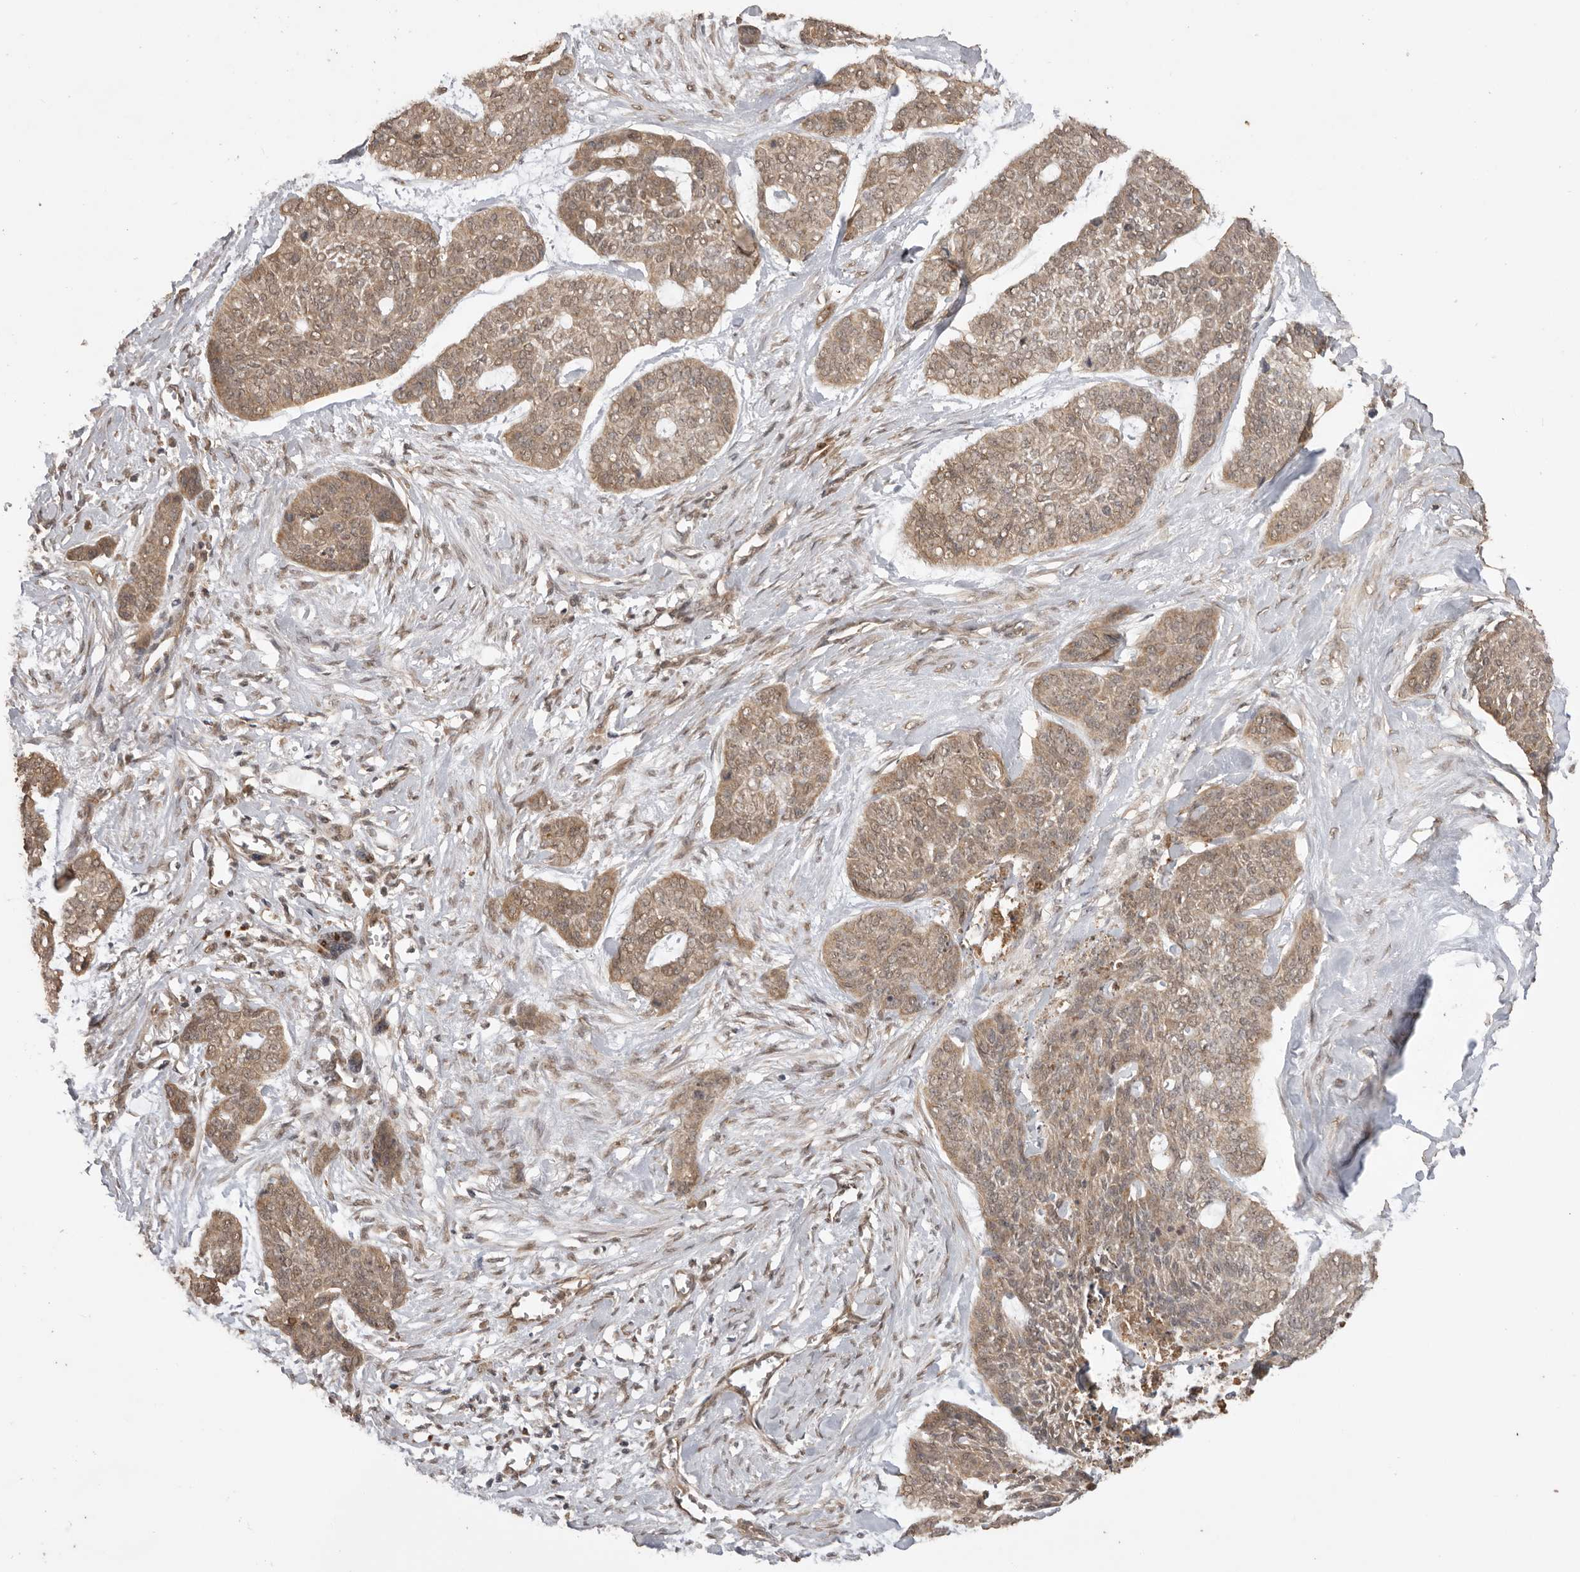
{"staining": {"intensity": "moderate", "quantity": ">75%", "location": "cytoplasmic/membranous,nuclear"}, "tissue": "skin cancer", "cell_type": "Tumor cells", "image_type": "cancer", "snomed": [{"axis": "morphology", "description": "Basal cell carcinoma"}, {"axis": "topography", "description": "Skin"}], "caption": "An immunohistochemistry (IHC) photomicrograph of neoplastic tissue is shown. Protein staining in brown highlights moderate cytoplasmic/membranous and nuclear positivity in skin cancer within tumor cells. The staining was performed using DAB (3,3'-diaminobenzidine) to visualize the protein expression in brown, while the nuclei were stained in blue with hematoxylin (Magnification: 20x).", "gene": "JAG2", "patient": {"sex": "female", "age": 64}}